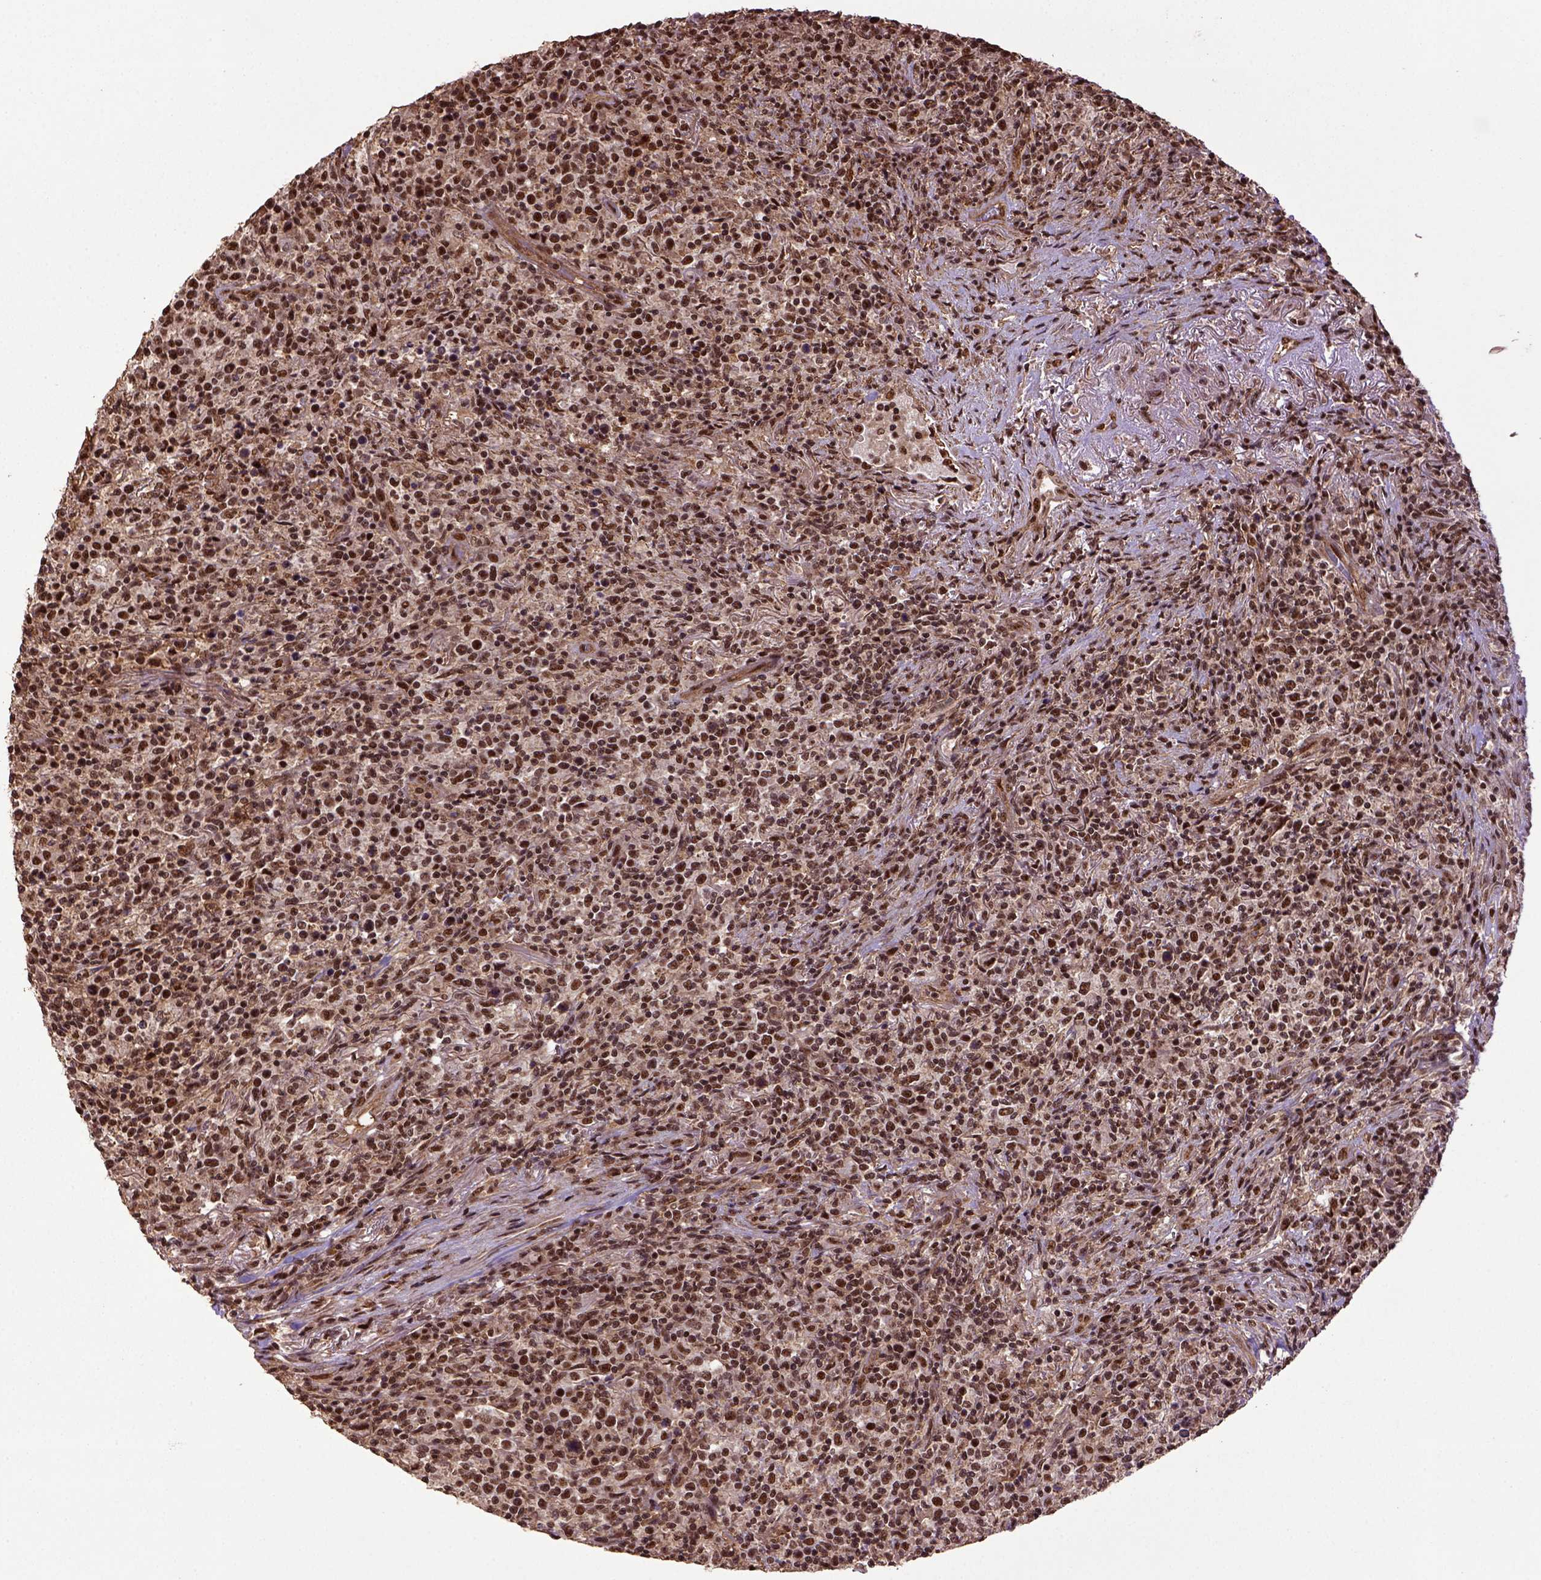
{"staining": {"intensity": "strong", "quantity": ">75%", "location": "nuclear"}, "tissue": "lymphoma", "cell_type": "Tumor cells", "image_type": "cancer", "snomed": [{"axis": "morphology", "description": "Malignant lymphoma, non-Hodgkin's type, High grade"}, {"axis": "topography", "description": "Lung"}], "caption": "Immunohistochemistry staining of malignant lymphoma, non-Hodgkin's type (high-grade), which reveals high levels of strong nuclear staining in about >75% of tumor cells indicating strong nuclear protein expression. The staining was performed using DAB (3,3'-diaminobenzidine) (brown) for protein detection and nuclei were counterstained in hematoxylin (blue).", "gene": "PPIG", "patient": {"sex": "male", "age": 79}}